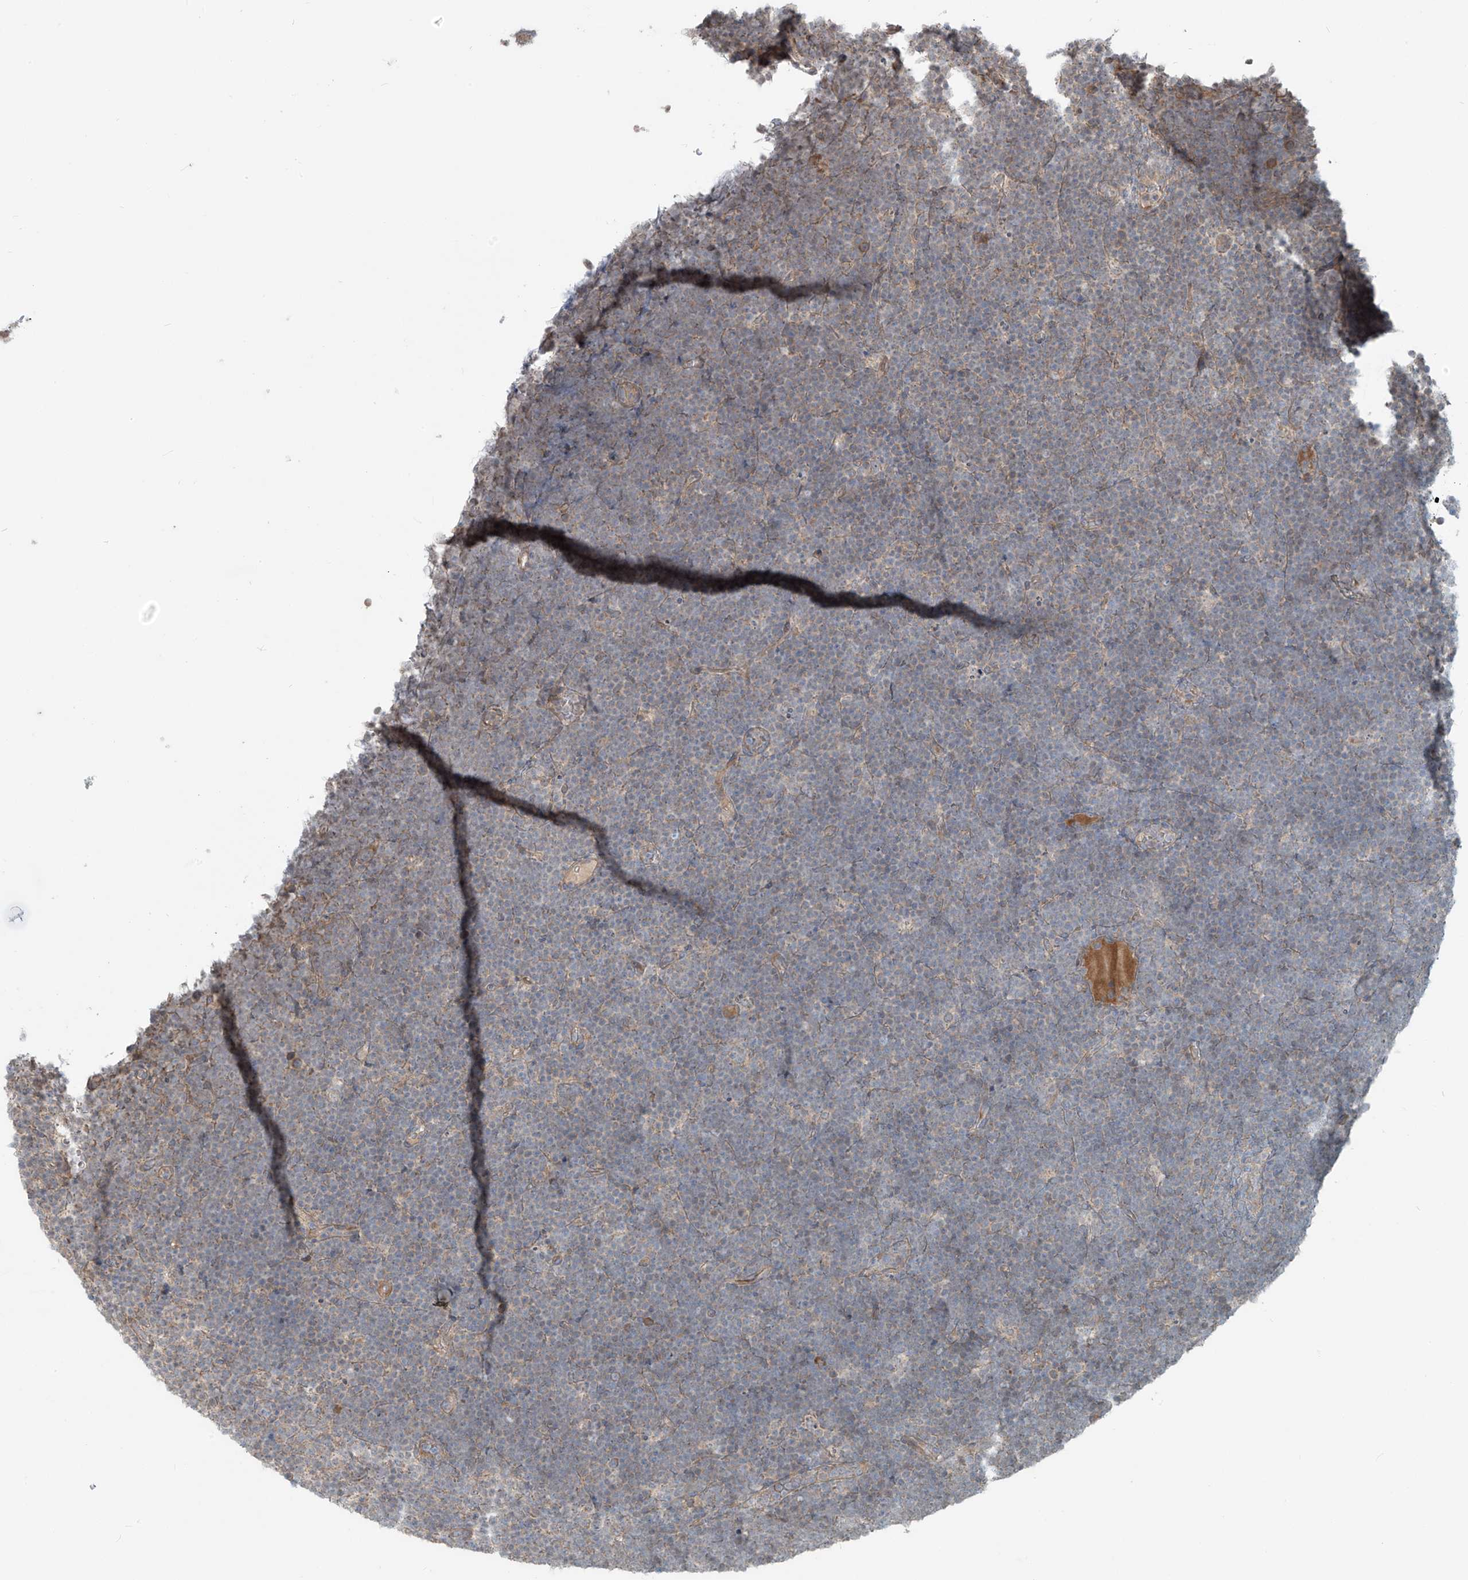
{"staining": {"intensity": "weak", "quantity": "<25%", "location": "cytoplasmic/membranous"}, "tissue": "lymphoma", "cell_type": "Tumor cells", "image_type": "cancer", "snomed": [{"axis": "morphology", "description": "Malignant lymphoma, non-Hodgkin's type, High grade"}, {"axis": "topography", "description": "Lymph node"}], "caption": "Immunohistochemistry (IHC) of human lymphoma shows no positivity in tumor cells. Brightfield microscopy of IHC stained with DAB (3,3'-diaminobenzidine) (brown) and hematoxylin (blue), captured at high magnification.", "gene": "KATNIP", "patient": {"sex": "male", "age": 13}}